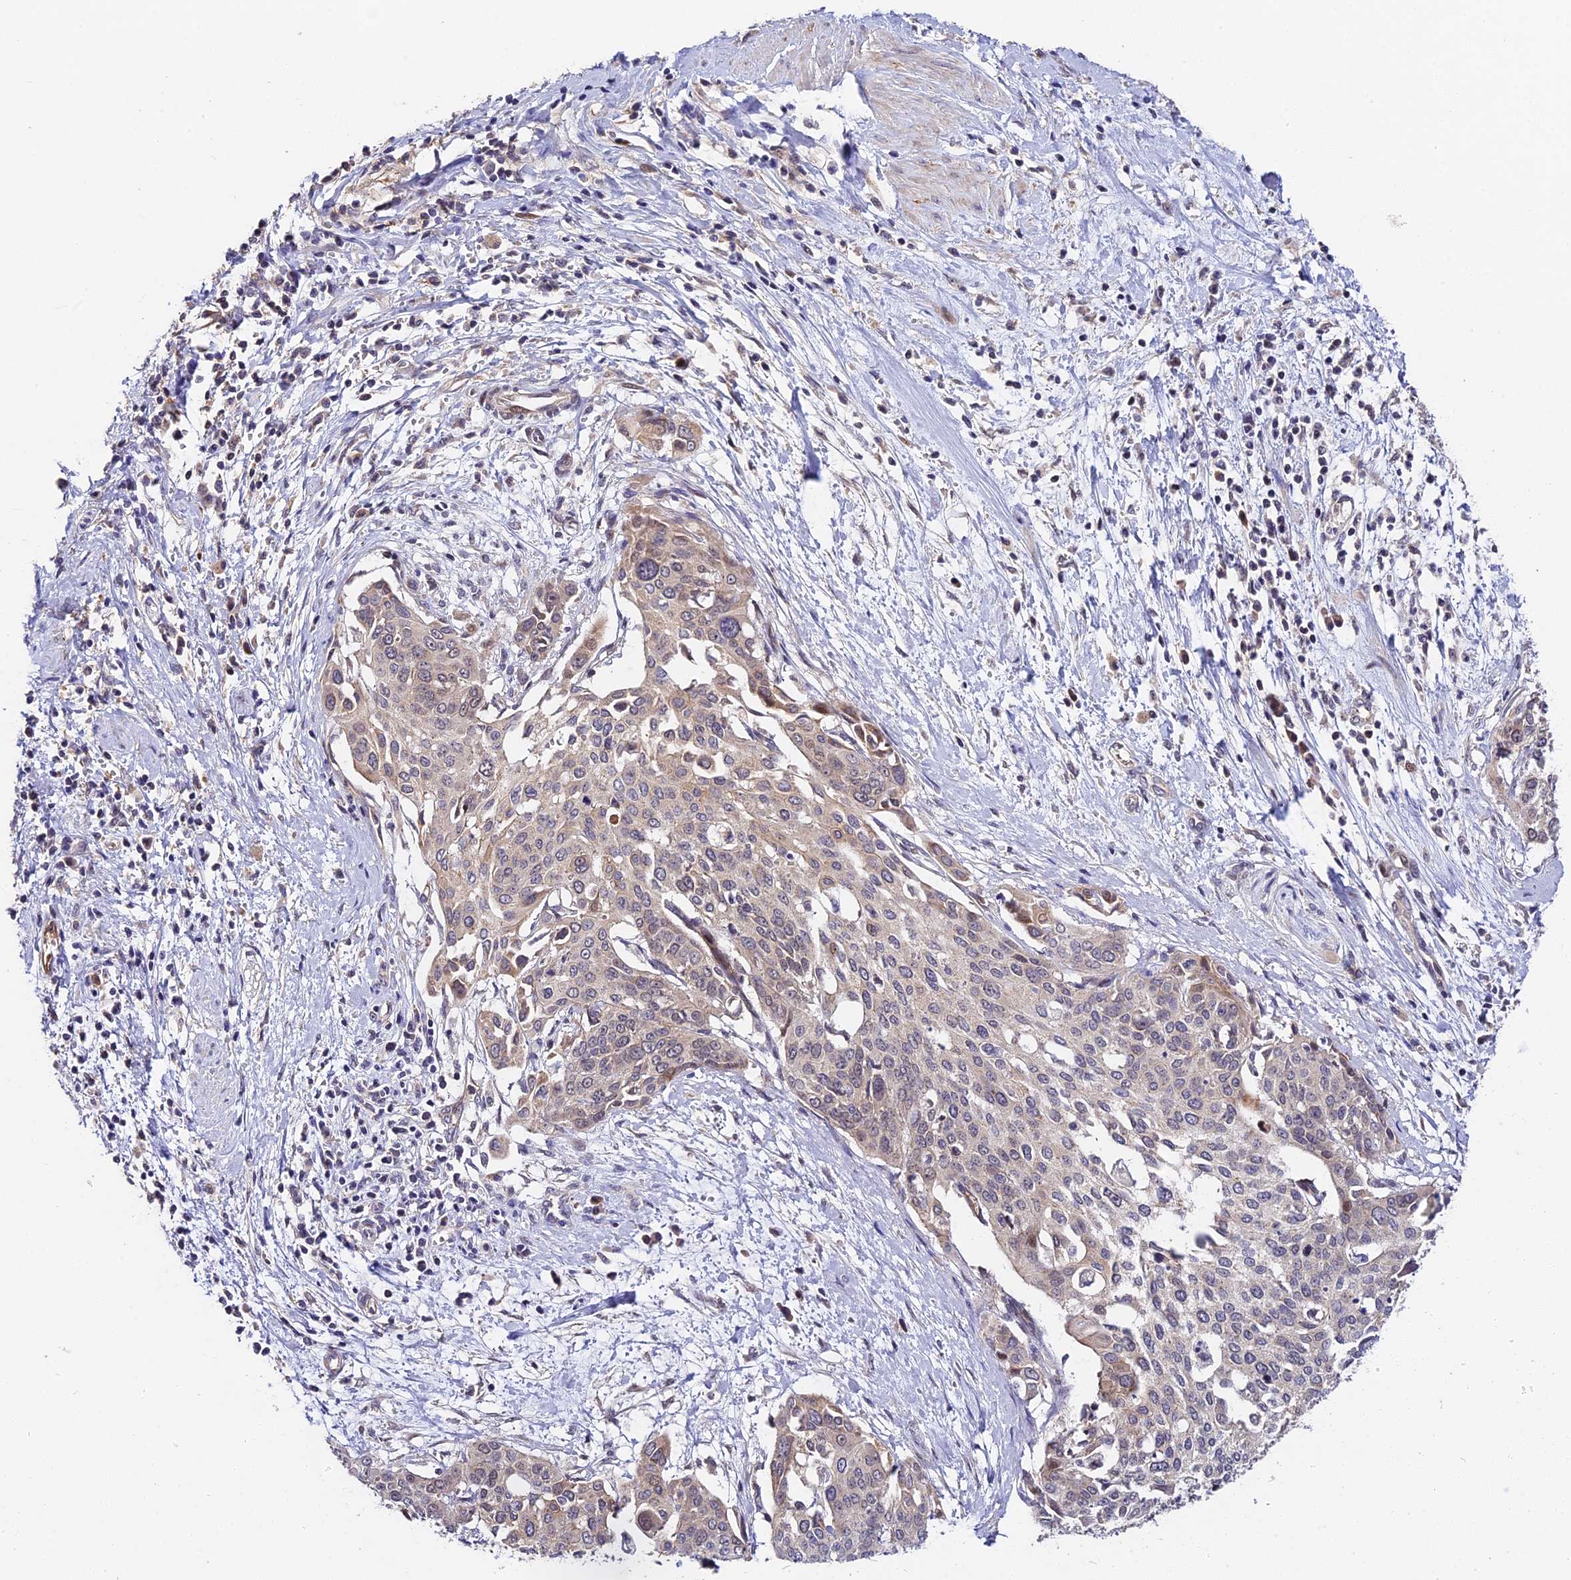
{"staining": {"intensity": "moderate", "quantity": "<25%", "location": "nuclear"}, "tissue": "cervical cancer", "cell_type": "Tumor cells", "image_type": "cancer", "snomed": [{"axis": "morphology", "description": "Squamous cell carcinoma, NOS"}, {"axis": "topography", "description": "Cervix"}], "caption": "Cervical cancer (squamous cell carcinoma) stained with DAB IHC shows low levels of moderate nuclear expression in about <25% of tumor cells.", "gene": "TRMT1", "patient": {"sex": "female", "age": 44}}